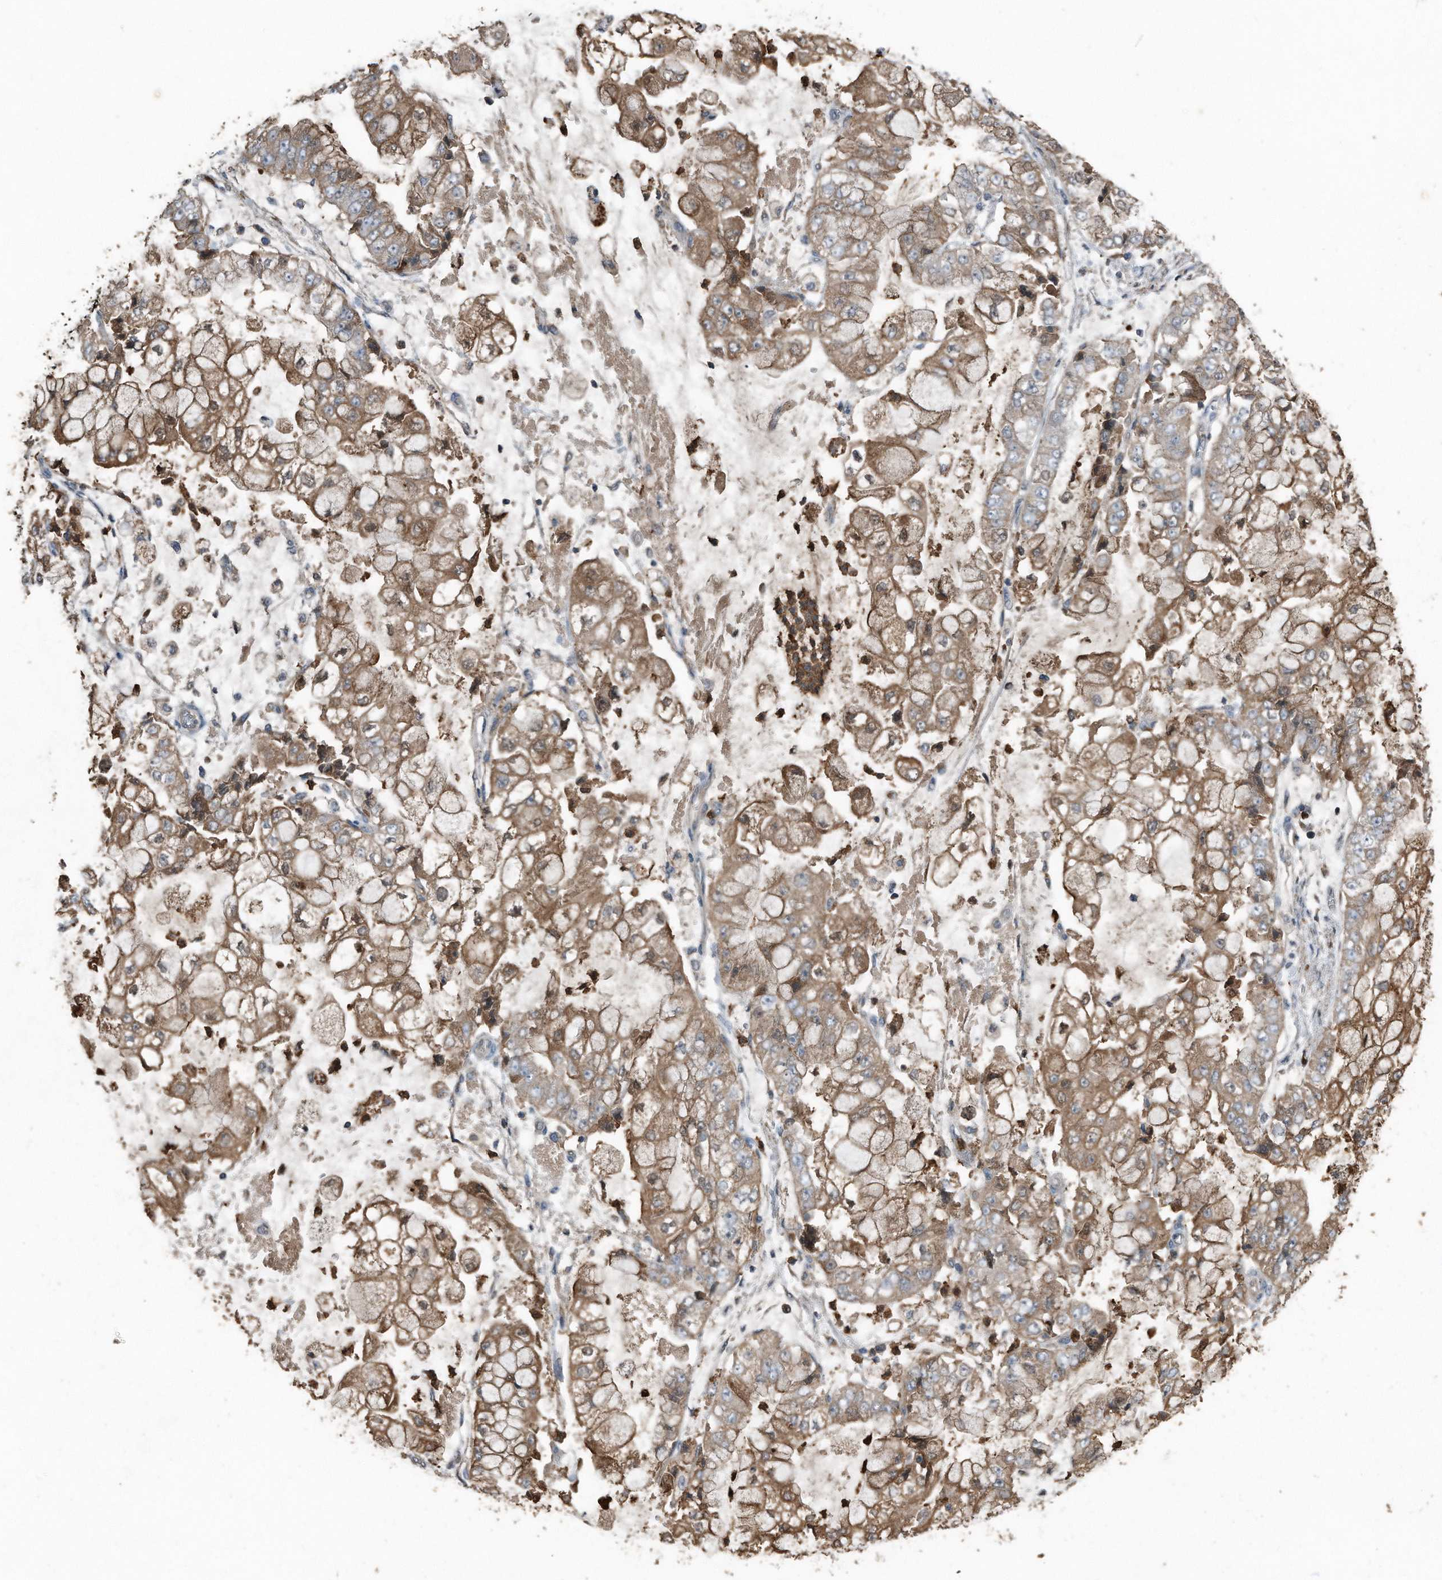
{"staining": {"intensity": "moderate", "quantity": ">75%", "location": "cytoplasmic/membranous"}, "tissue": "stomach cancer", "cell_type": "Tumor cells", "image_type": "cancer", "snomed": [{"axis": "morphology", "description": "Adenocarcinoma, NOS"}, {"axis": "topography", "description": "Stomach"}], "caption": "Tumor cells display moderate cytoplasmic/membranous staining in approximately >75% of cells in stomach cancer (adenocarcinoma).", "gene": "C9", "patient": {"sex": "male", "age": 76}}